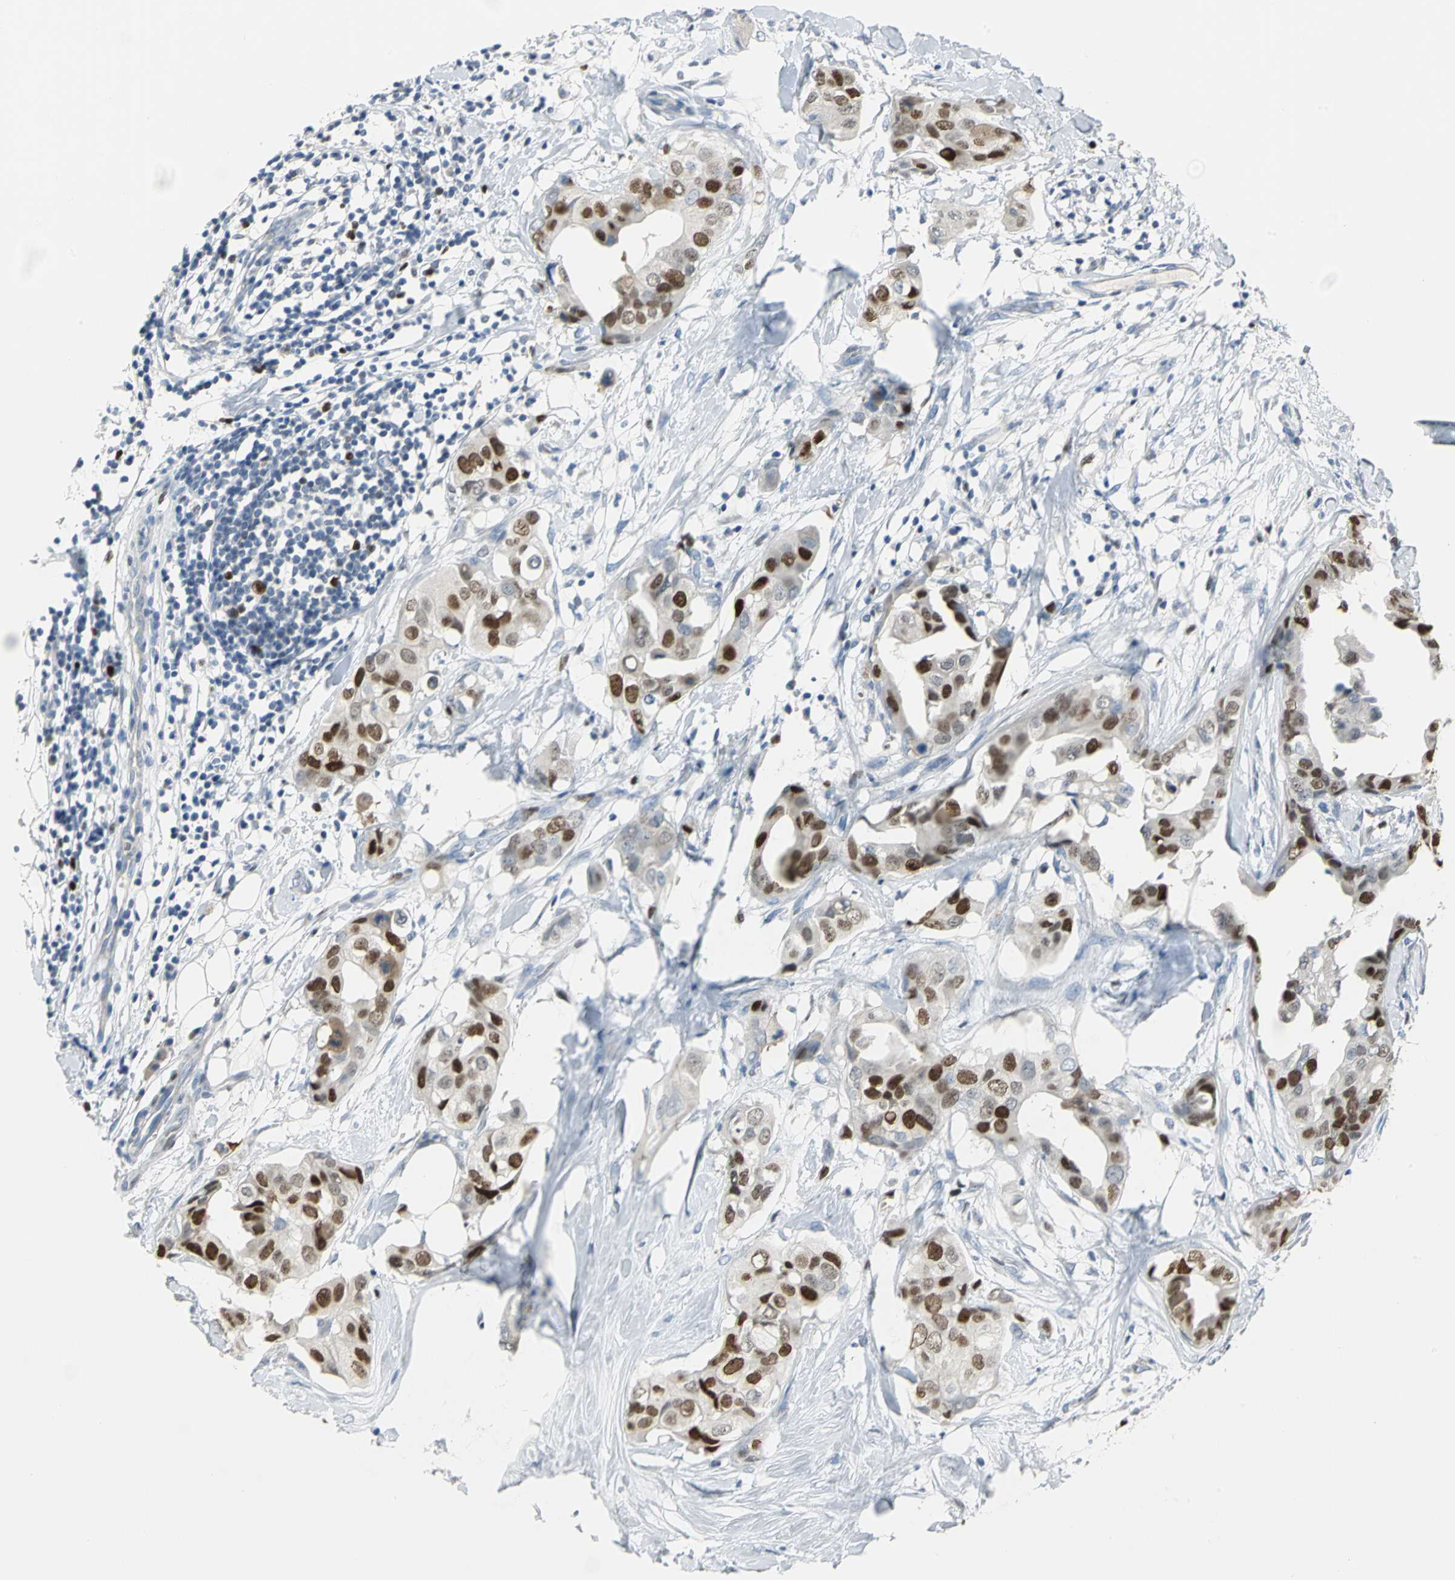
{"staining": {"intensity": "strong", "quantity": ">75%", "location": "nuclear"}, "tissue": "breast cancer", "cell_type": "Tumor cells", "image_type": "cancer", "snomed": [{"axis": "morphology", "description": "Duct carcinoma"}, {"axis": "topography", "description": "Breast"}], "caption": "Human breast cancer stained with a brown dye demonstrates strong nuclear positive positivity in about >75% of tumor cells.", "gene": "MCM4", "patient": {"sex": "female", "age": 40}}